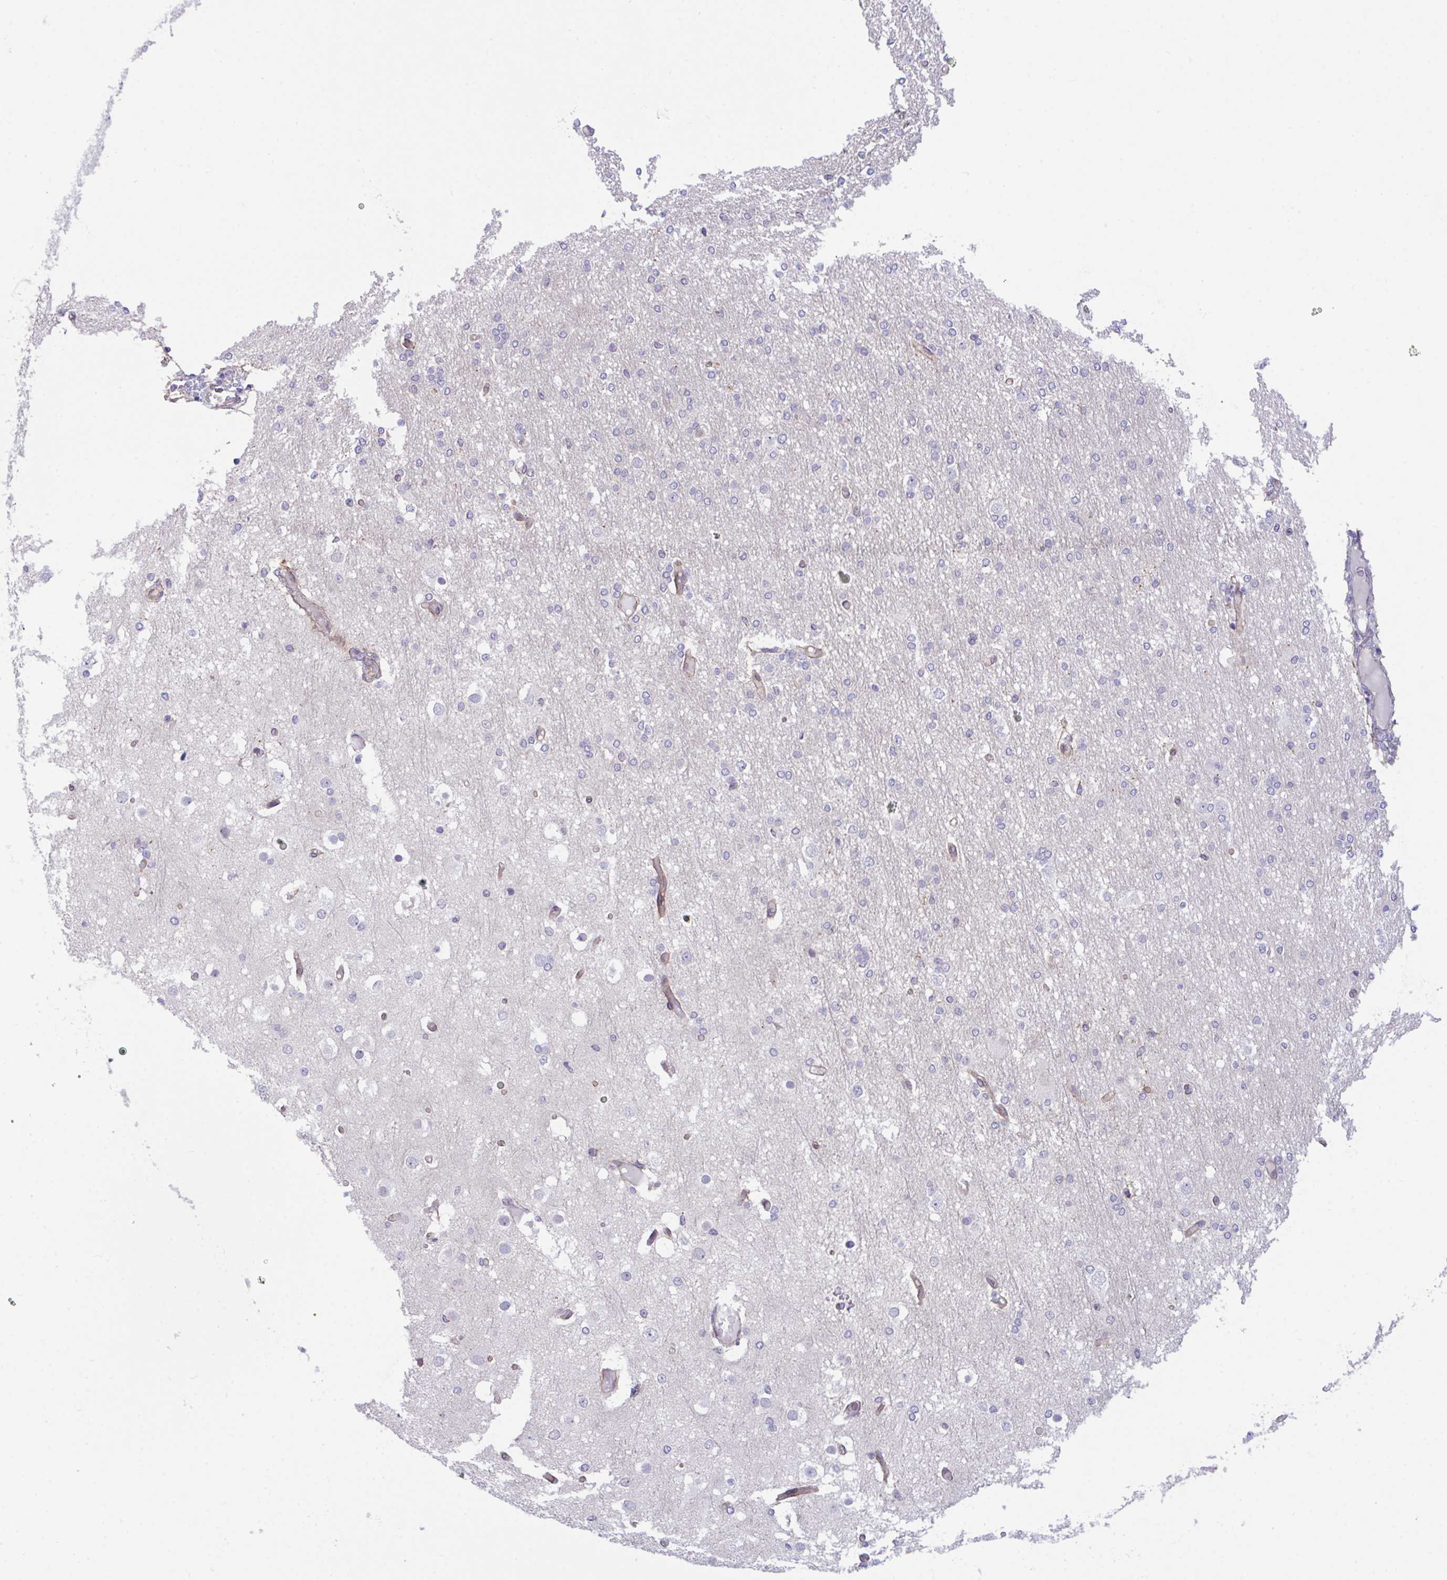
{"staining": {"intensity": "negative", "quantity": "none", "location": "none"}, "tissue": "cerebral cortex", "cell_type": "Endothelial cells", "image_type": "normal", "snomed": [{"axis": "morphology", "description": "Normal tissue, NOS"}, {"axis": "morphology", "description": "Inflammation, NOS"}, {"axis": "topography", "description": "Cerebral cortex"}], "caption": "Cerebral cortex stained for a protein using immunohistochemistry (IHC) exhibits no expression endothelial cells.", "gene": "ZBED3", "patient": {"sex": "male", "age": 6}}